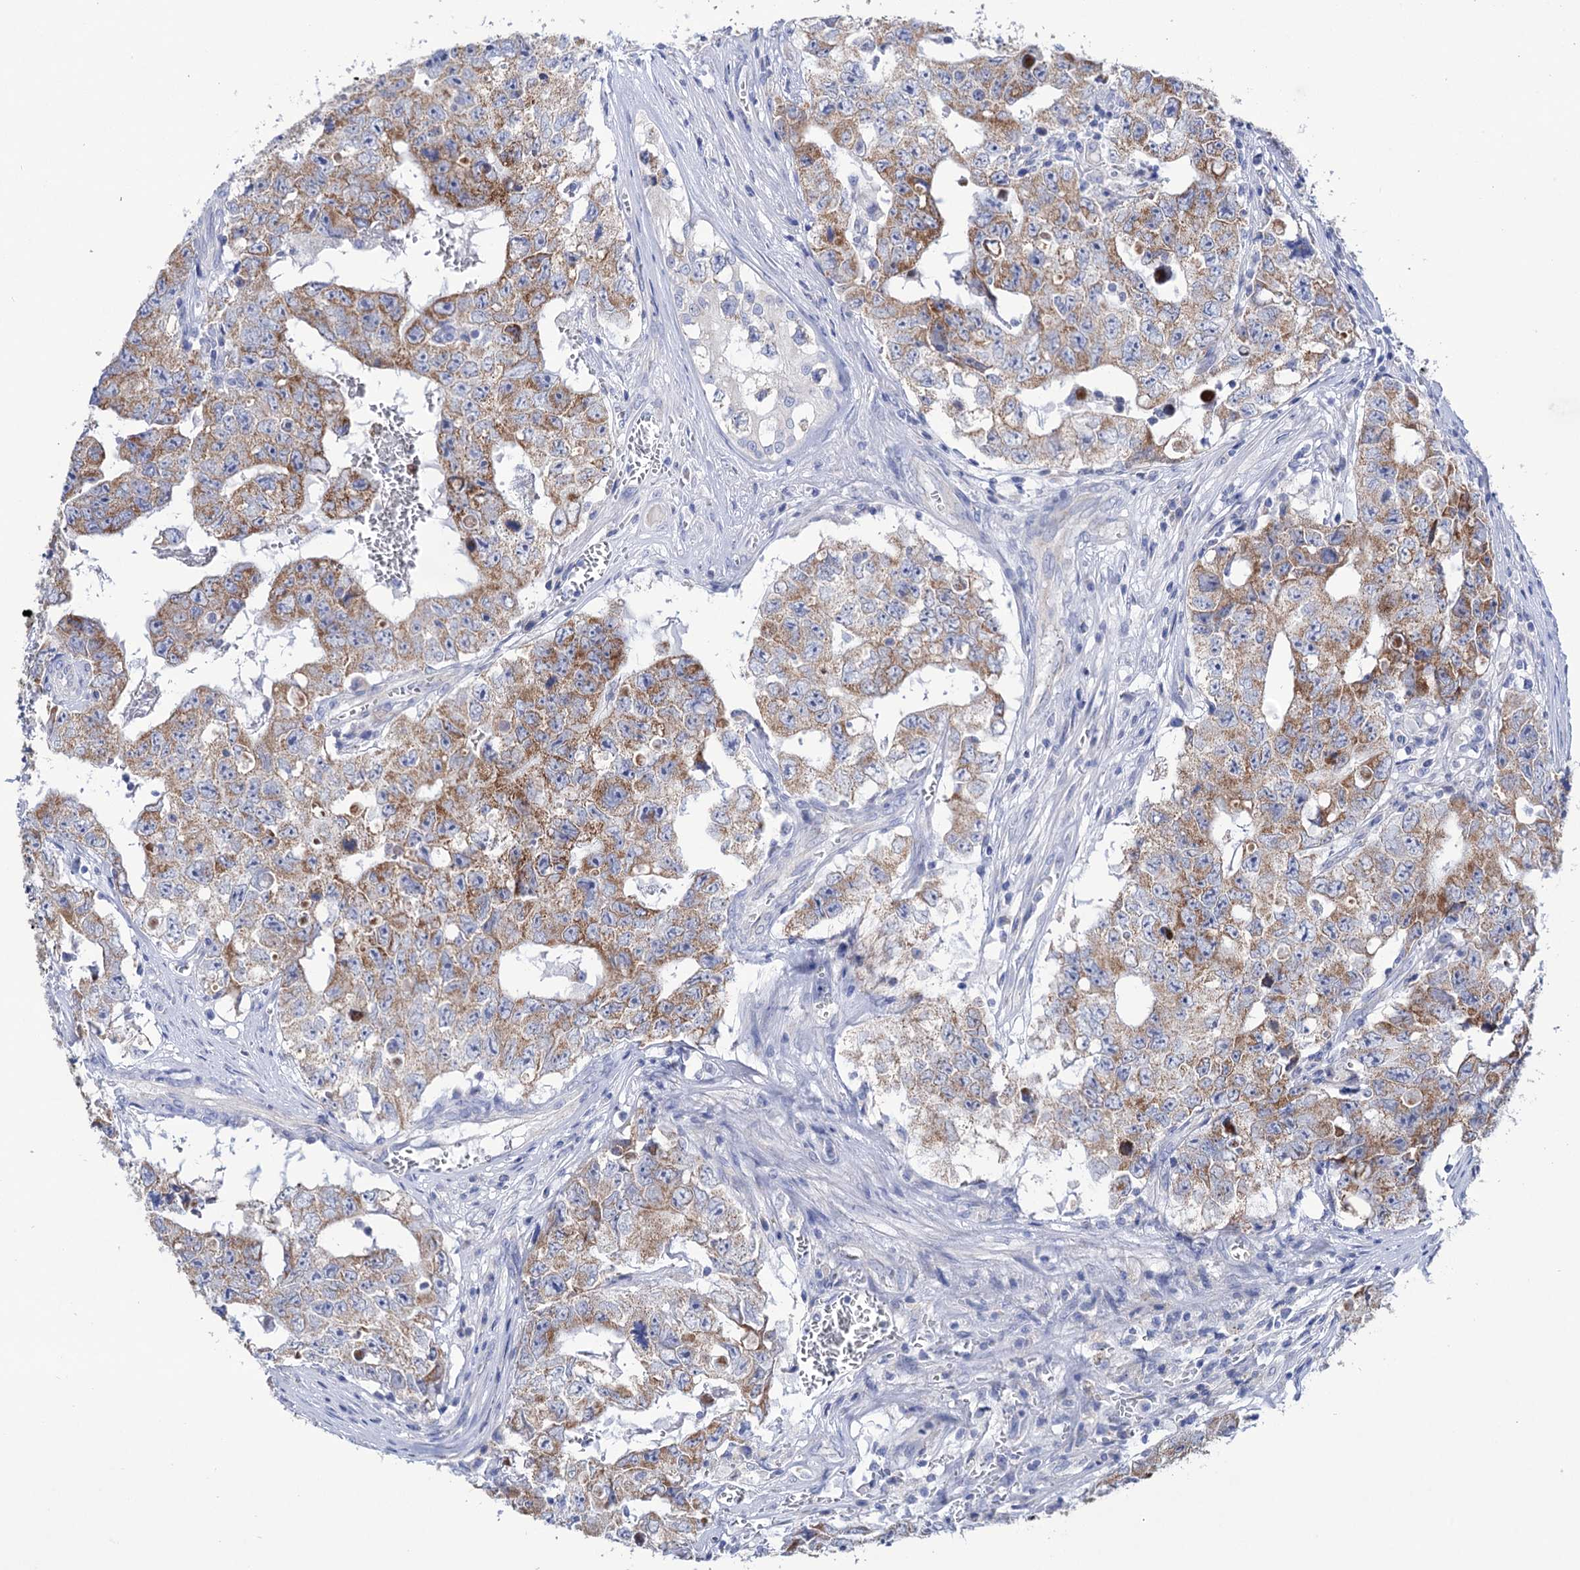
{"staining": {"intensity": "moderate", "quantity": ">75%", "location": "cytoplasmic/membranous"}, "tissue": "testis cancer", "cell_type": "Tumor cells", "image_type": "cancer", "snomed": [{"axis": "morphology", "description": "Carcinoma, Embryonal, NOS"}, {"axis": "topography", "description": "Testis"}], "caption": "Brown immunohistochemical staining in testis cancer (embryonal carcinoma) demonstrates moderate cytoplasmic/membranous expression in about >75% of tumor cells.", "gene": "YARS2", "patient": {"sex": "male", "age": 17}}